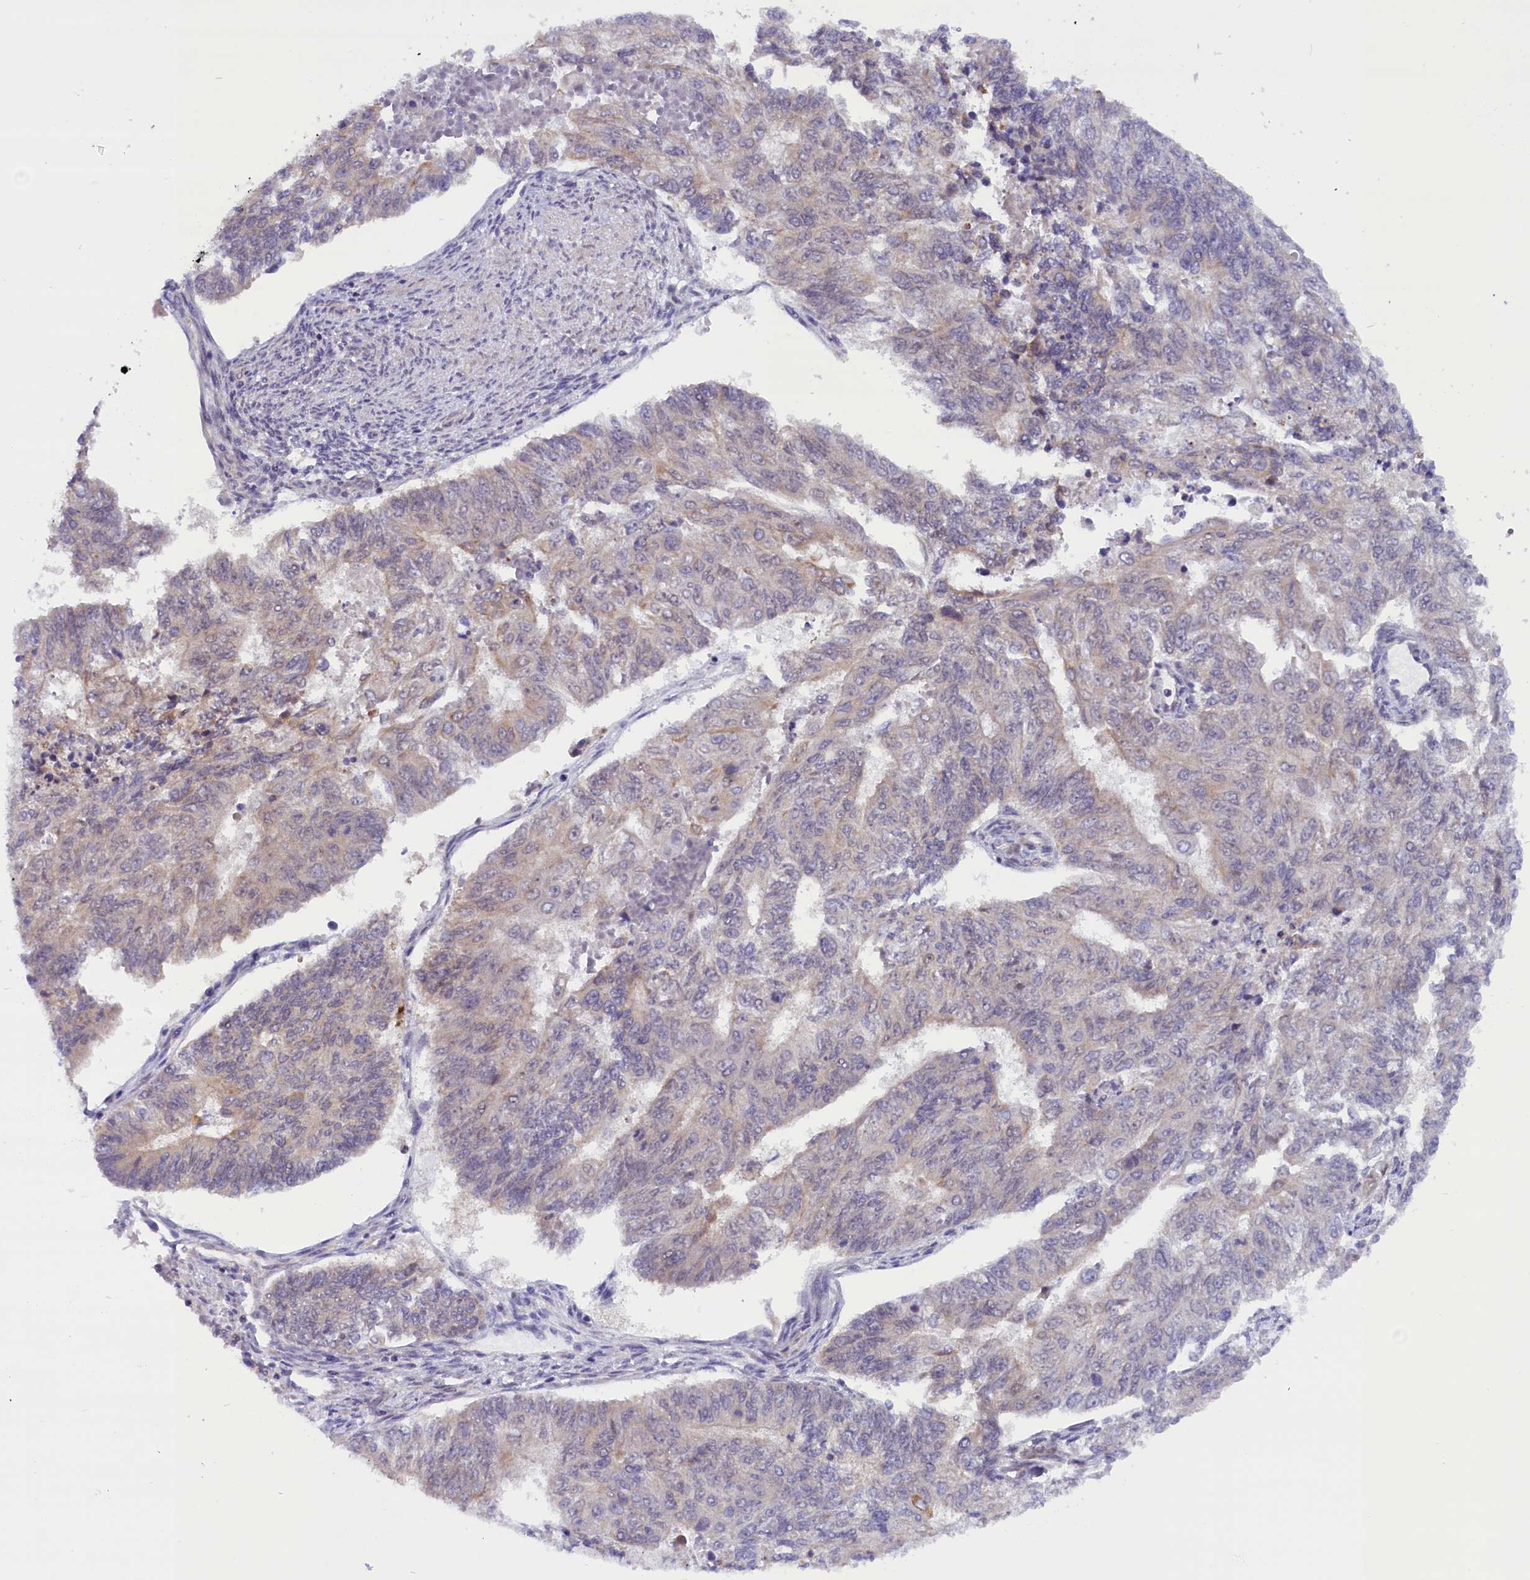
{"staining": {"intensity": "negative", "quantity": "none", "location": "none"}, "tissue": "endometrial cancer", "cell_type": "Tumor cells", "image_type": "cancer", "snomed": [{"axis": "morphology", "description": "Adenocarcinoma, NOS"}, {"axis": "topography", "description": "Endometrium"}], "caption": "Human endometrial cancer (adenocarcinoma) stained for a protein using IHC exhibits no staining in tumor cells.", "gene": "TBCB", "patient": {"sex": "female", "age": 32}}